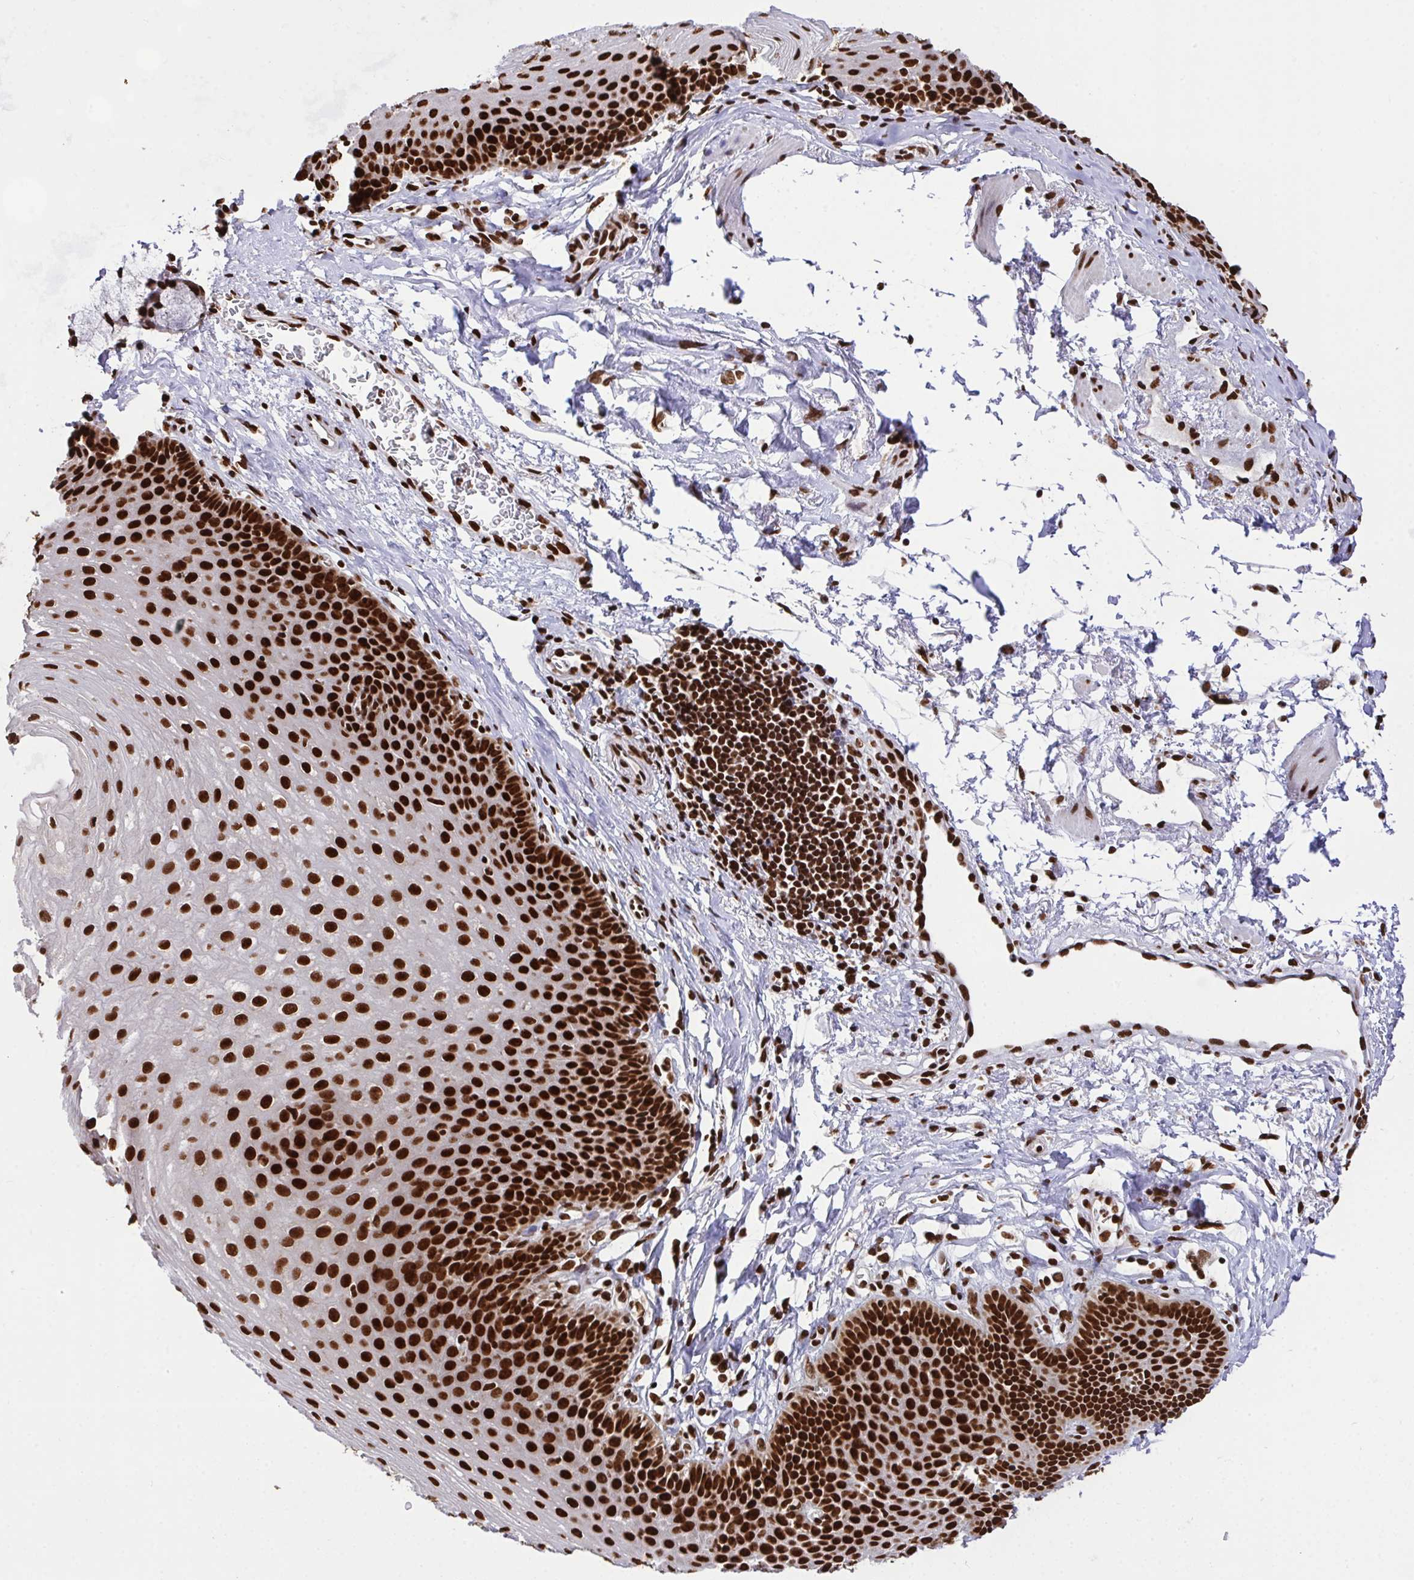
{"staining": {"intensity": "strong", "quantity": ">75%", "location": "nuclear"}, "tissue": "esophagus", "cell_type": "Squamous epithelial cells", "image_type": "normal", "snomed": [{"axis": "morphology", "description": "Normal tissue, NOS"}, {"axis": "topography", "description": "Esophagus"}], "caption": "Immunohistochemistry (IHC) of benign human esophagus shows high levels of strong nuclear positivity in approximately >75% of squamous epithelial cells.", "gene": "ENSG00000268083", "patient": {"sex": "female", "age": 81}}